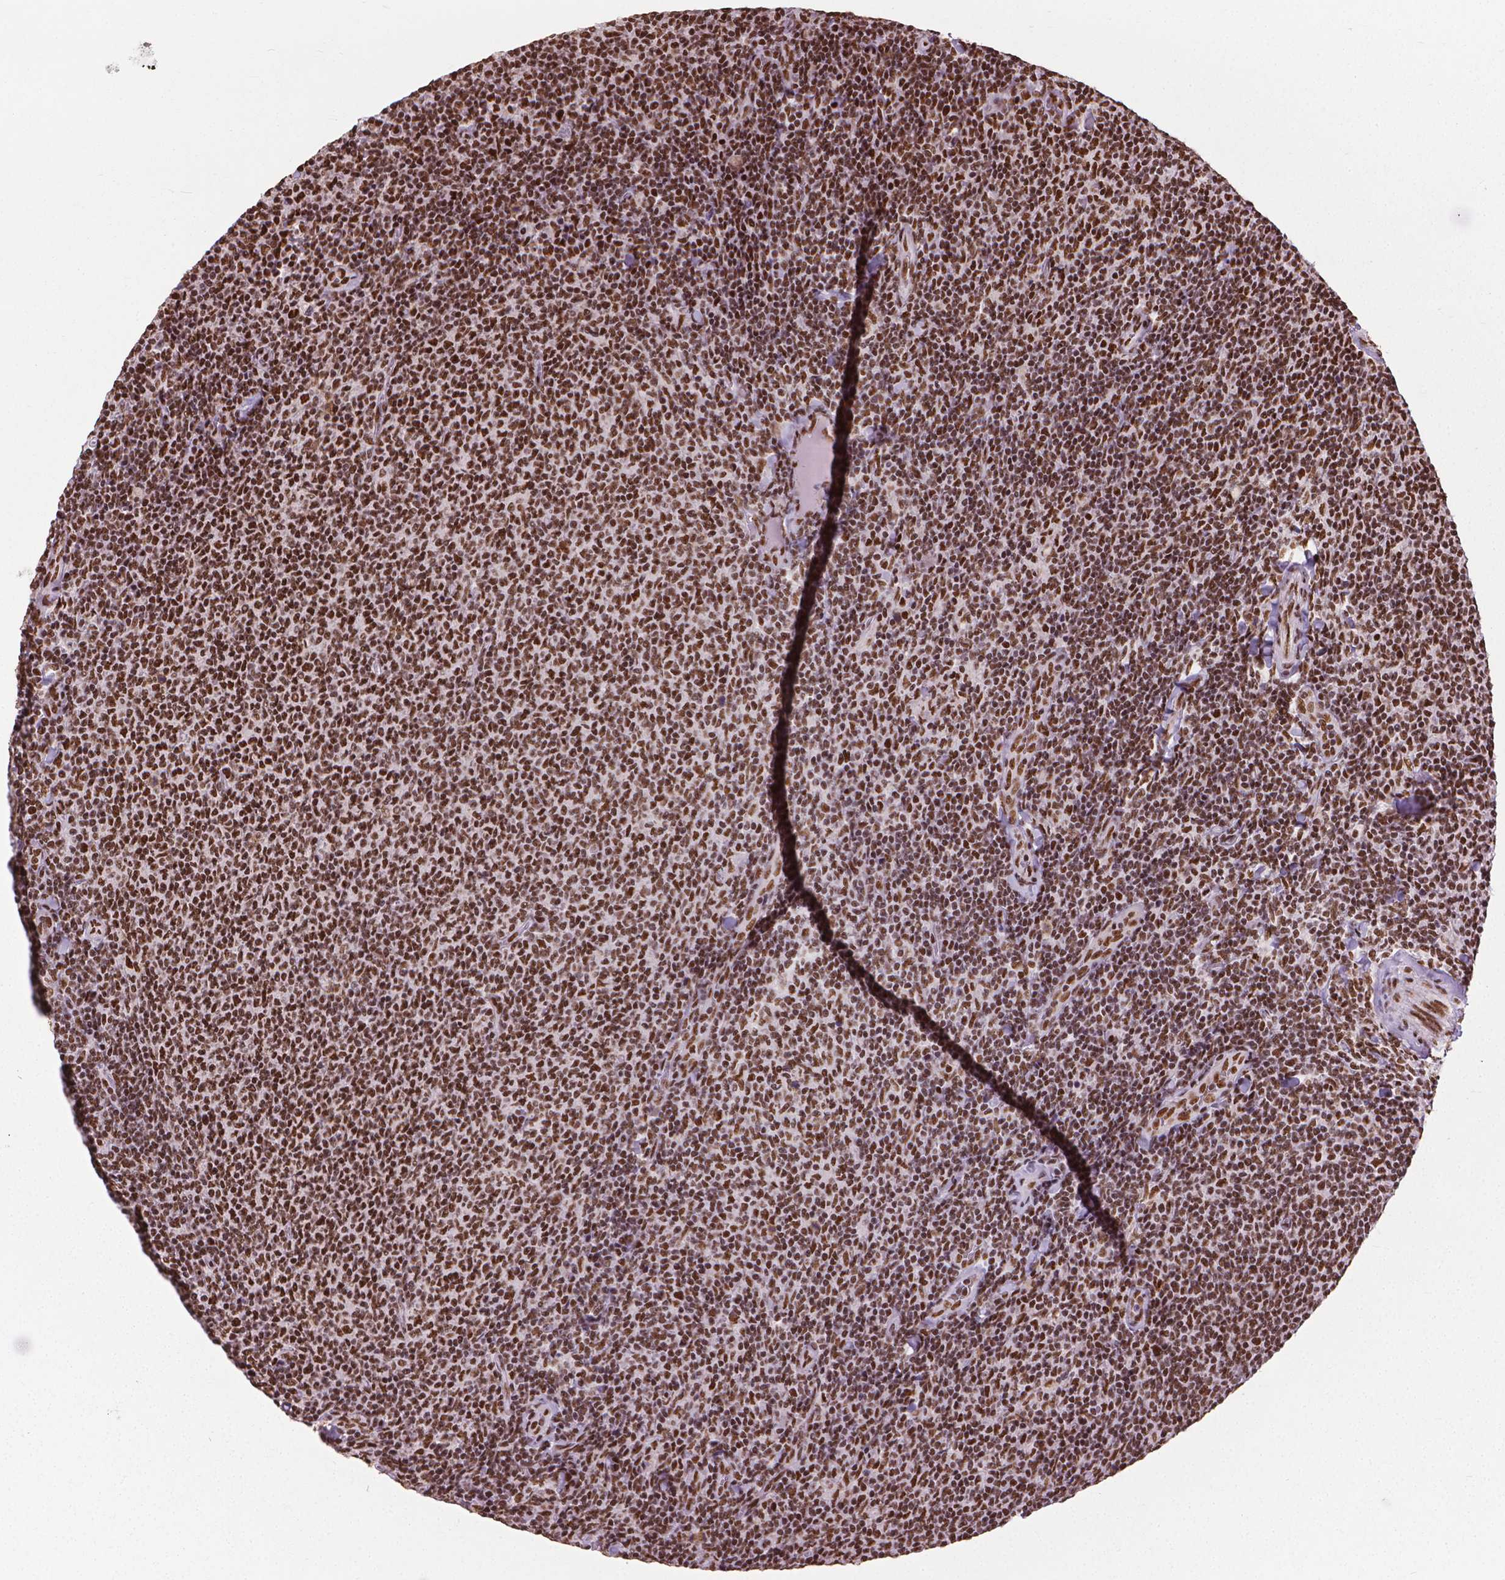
{"staining": {"intensity": "strong", "quantity": ">75%", "location": "nuclear"}, "tissue": "lymphoma", "cell_type": "Tumor cells", "image_type": "cancer", "snomed": [{"axis": "morphology", "description": "Malignant lymphoma, non-Hodgkin's type, Low grade"}, {"axis": "topography", "description": "Lymph node"}], "caption": "Immunohistochemistry (IHC) histopathology image of malignant lymphoma, non-Hodgkin's type (low-grade) stained for a protein (brown), which reveals high levels of strong nuclear staining in about >75% of tumor cells.", "gene": "AKAP8", "patient": {"sex": "male", "age": 52}}